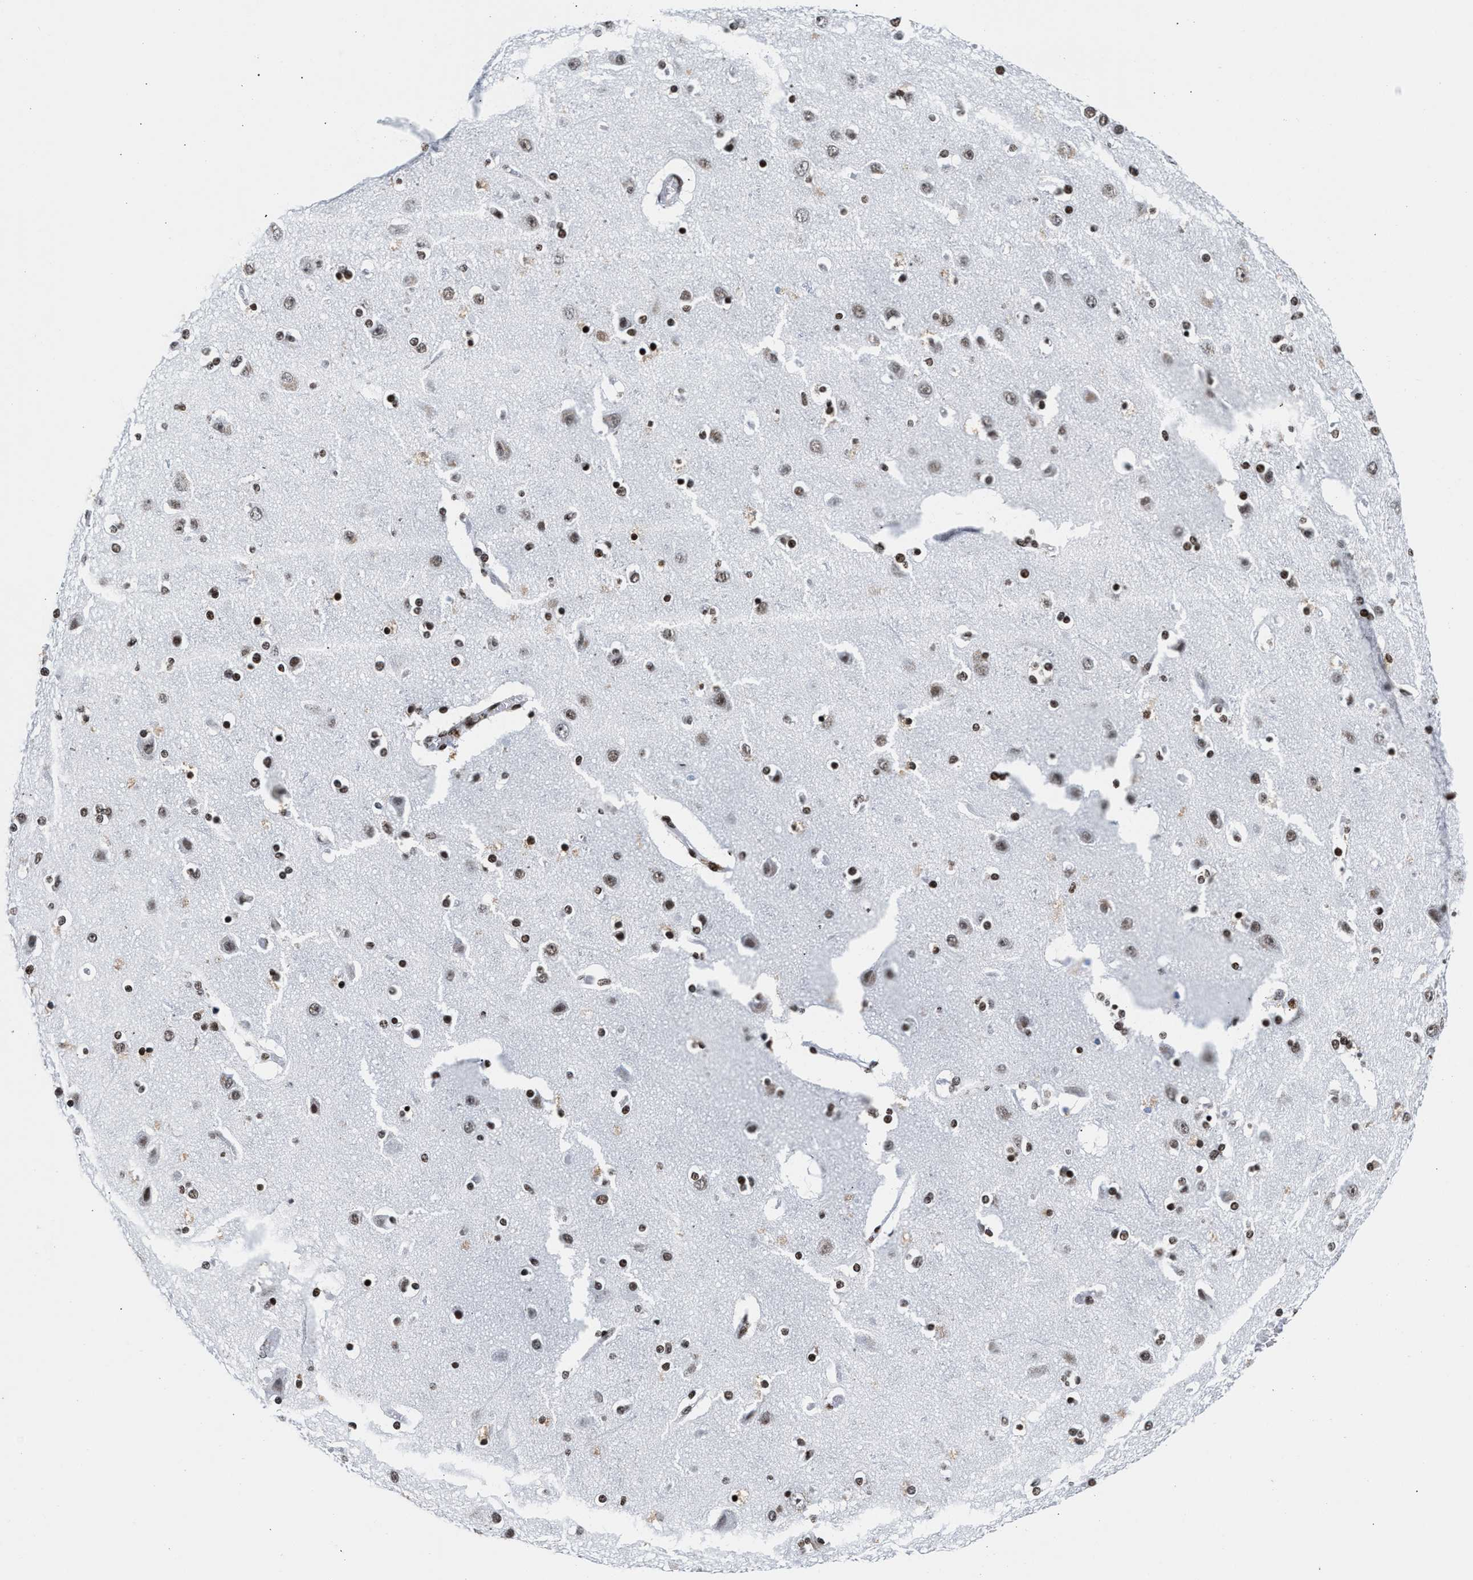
{"staining": {"intensity": "moderate", "quantity": ">75%", "location": "nuclear"}, "tissue": "cerebral cortex", "cell_type": "Endothelial cells", "image_type": "normal", "snomed": [{"axis": "morphology", "description": "Normal tissue, NOS"}, {"axis": "topography", "description": "Cerebral cortex"}], "caption": "Immunohistochemical staining of normal human cerebral cortex shows moderate nuclear protein positivity in approximately >75% of endothelial cells.", "gene": "RAD21", "patient": {"sex": "female", "age": 54}}